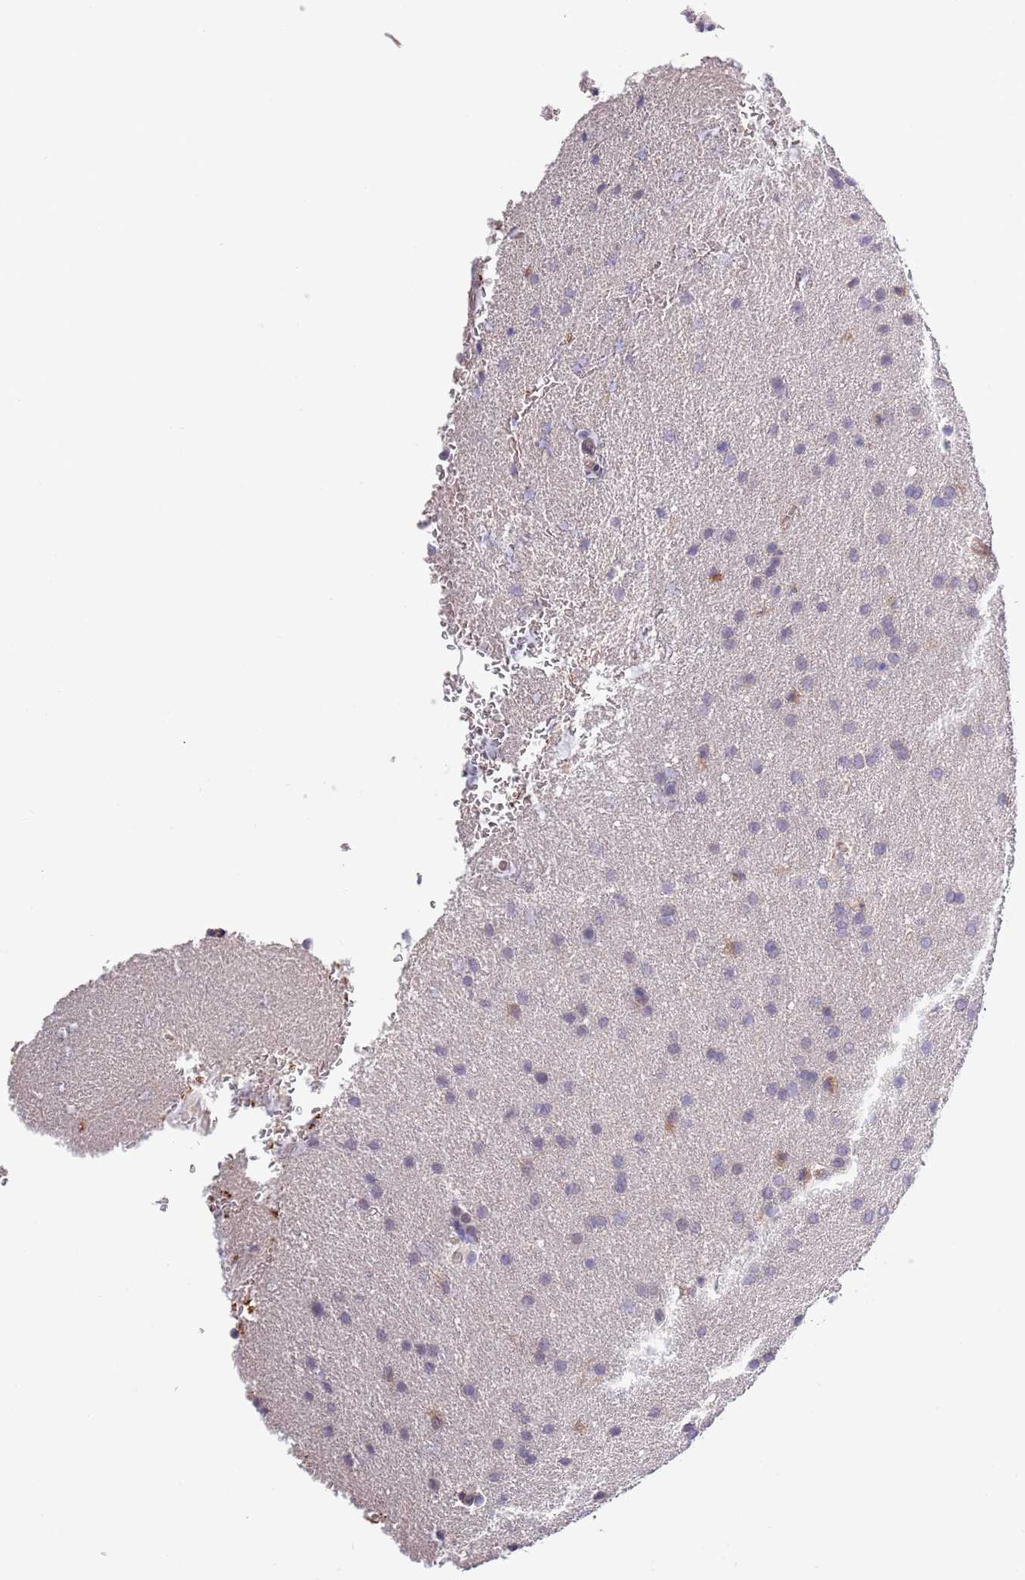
{"staining": {"intensity": "negative", "quantity": "none", "location": "none"}, "tissue": "glioma", "cell_type": "Tumor cells", "image_type": "cancer", "snomed": [{"axis": "morphology", "description": "Glioma, malignant, Low grade"}, {"axis": "topography", "description": "Brain"}], "caption": "High magnification brightfield microscopy of glioma stained with DAB (3,3'-diaminobenzidine) (brown) and counterstained with hematoxylin (blue): tumor cells show no significant positivity.", "gene": "LIPJ", "patient": {"sex": "female", "age": 32}}